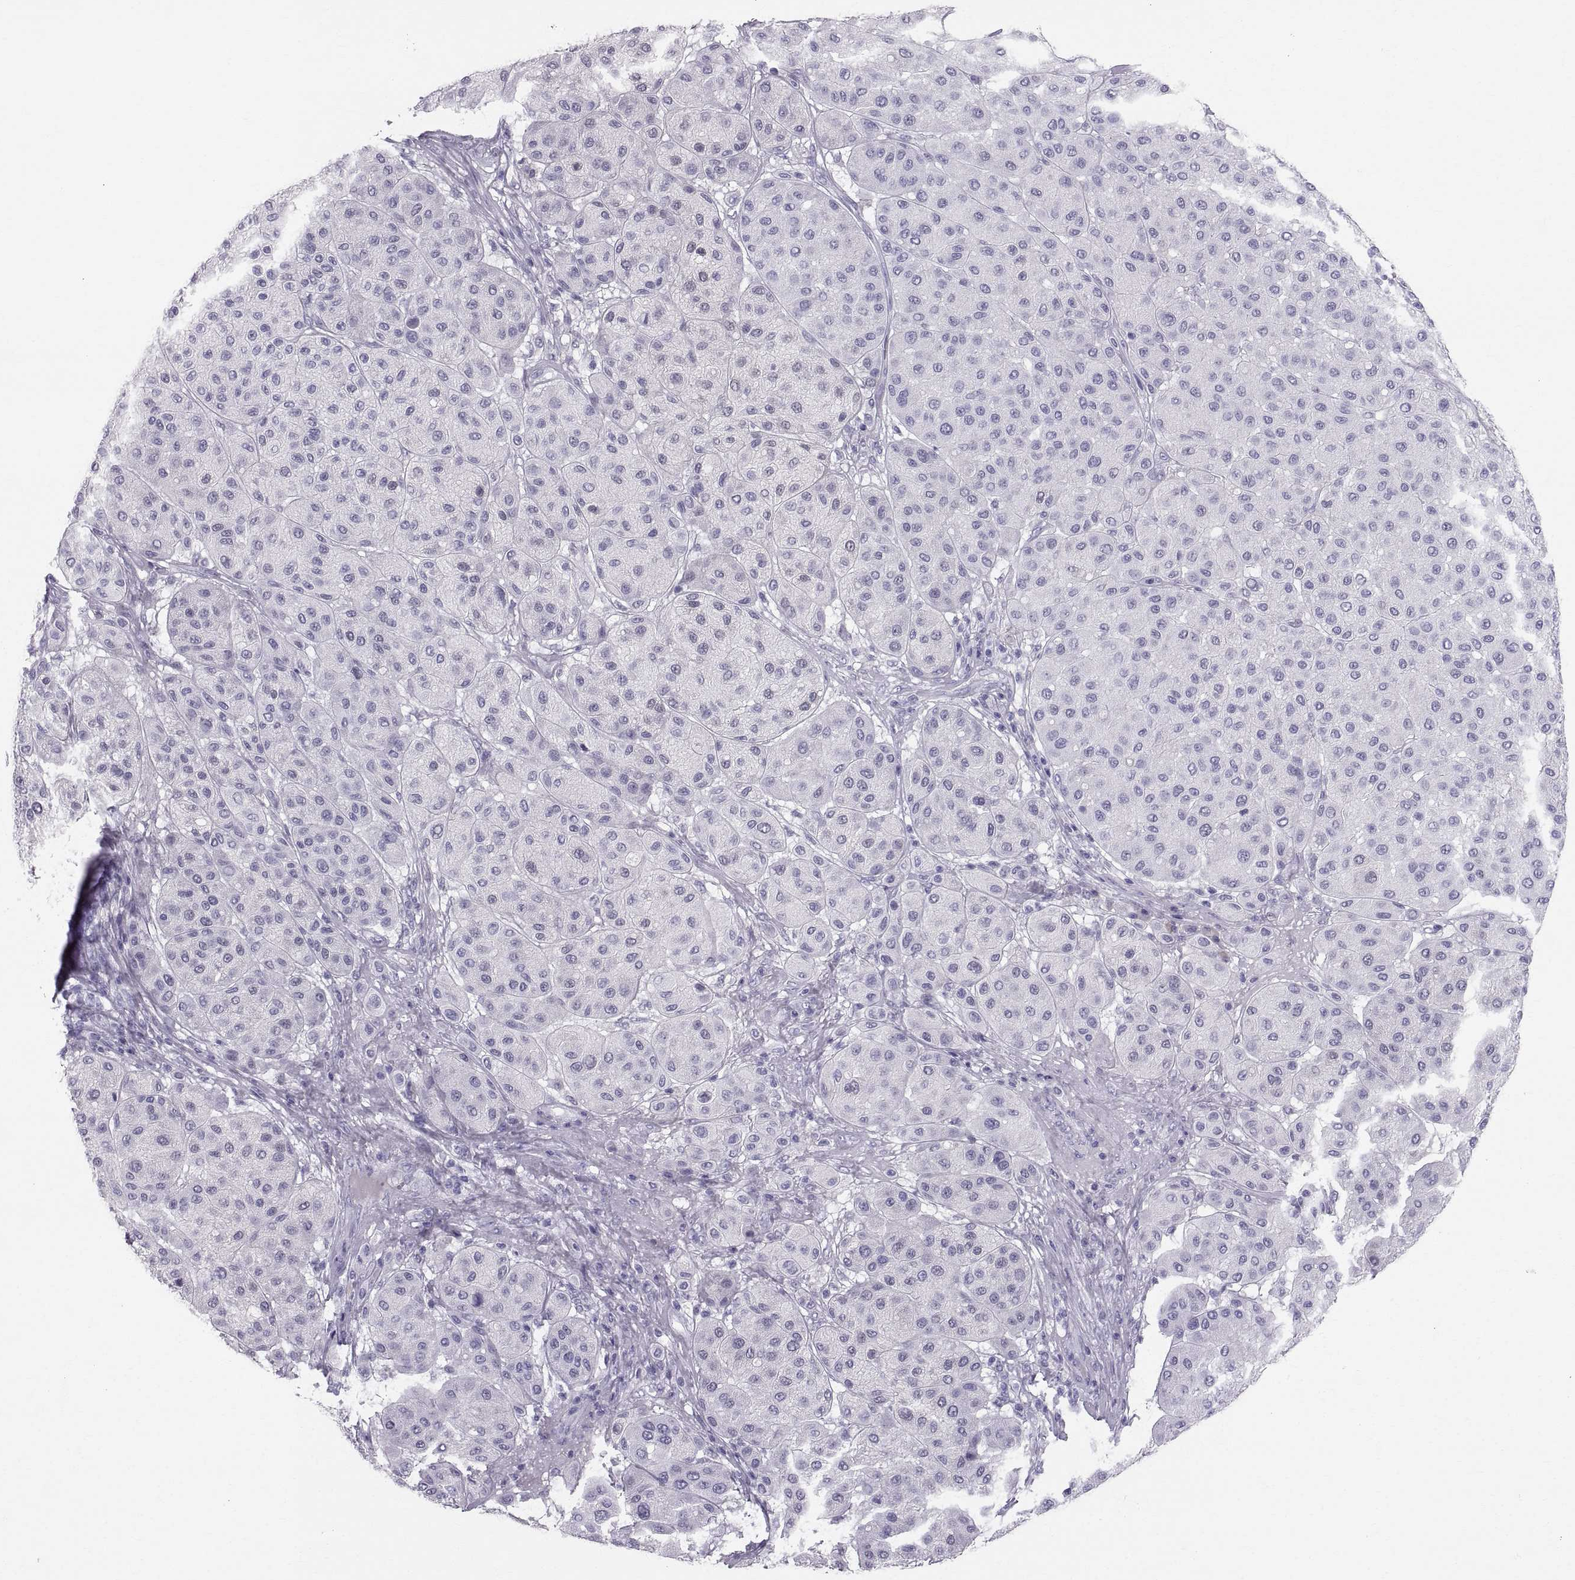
{"staining": {"intensity": "negative", "quantity": "none", "location": "none"}, "tissue": "melanoma", "cell_type": "Tumor cells", "image_type": "cancer", "snomed": [{"axis": "morphology", "description": "Malignant melanoma, Metastatic site"}, {"axis": "topography", "description": "Smooth muscle"}], "caption": "Photomicrograph shows no significant protein expression in tumor cells of melanoma.", "gene": "SLC22A6", "patient": {"sex": "male", "age": 41}}